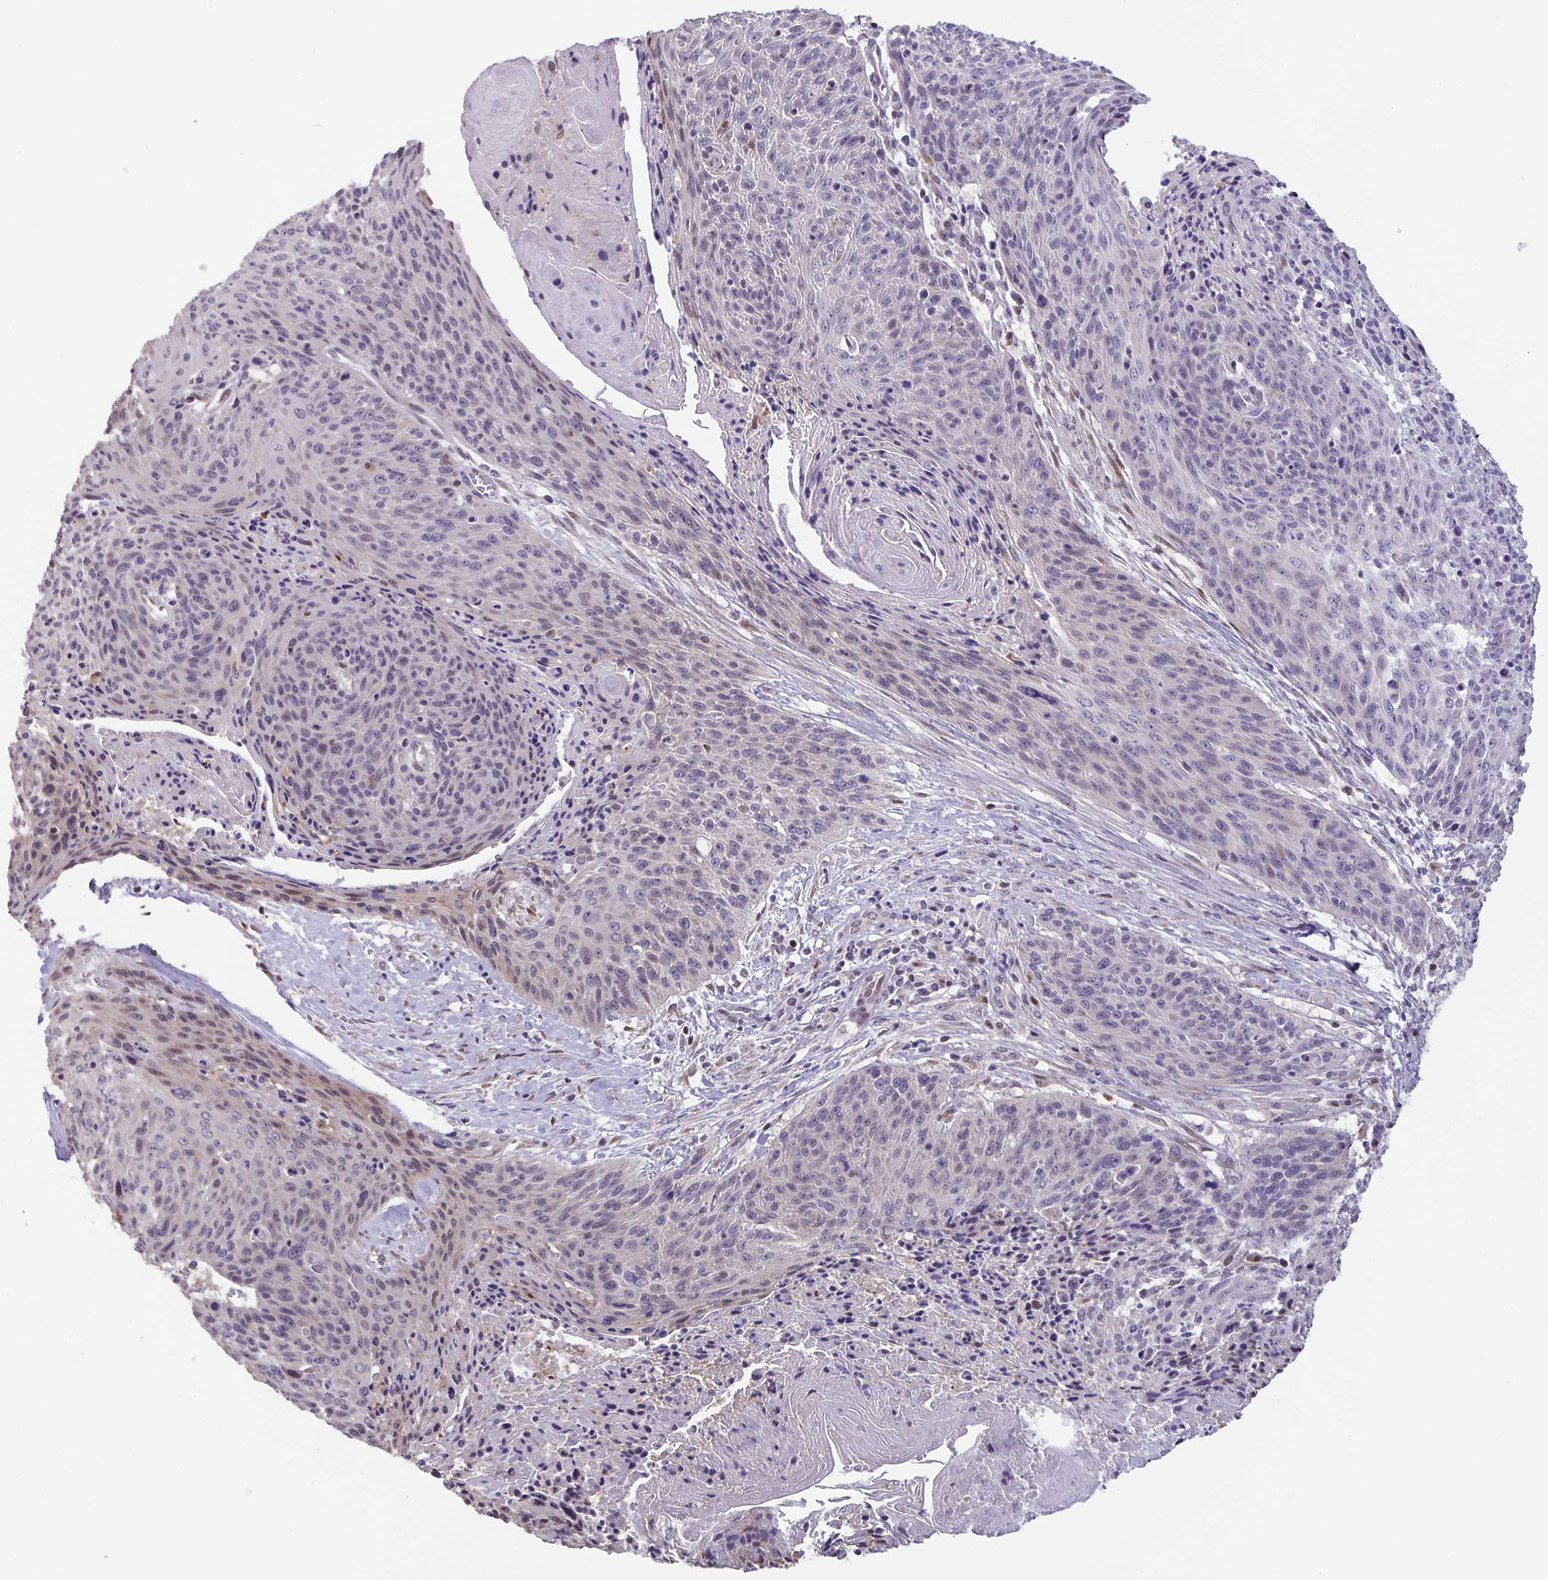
{"staining": {"intensity": "weak", "quantity": "<25%", "location": "nuclear"}, "tissue": "cervical cancer", "cell_type": "Tumor cells", "image_type": "cancer", "snomed": [{"axis": "morphology", "description": "Squamous cell carcinoma, NOS"}, {"axis": "topography", "description": "Cervix"}], "caption": "There is no significant staining in tumor cells of cervical cancer.", "gene": "MAPK12", "patient": {"sex": "female", "age": 45}}